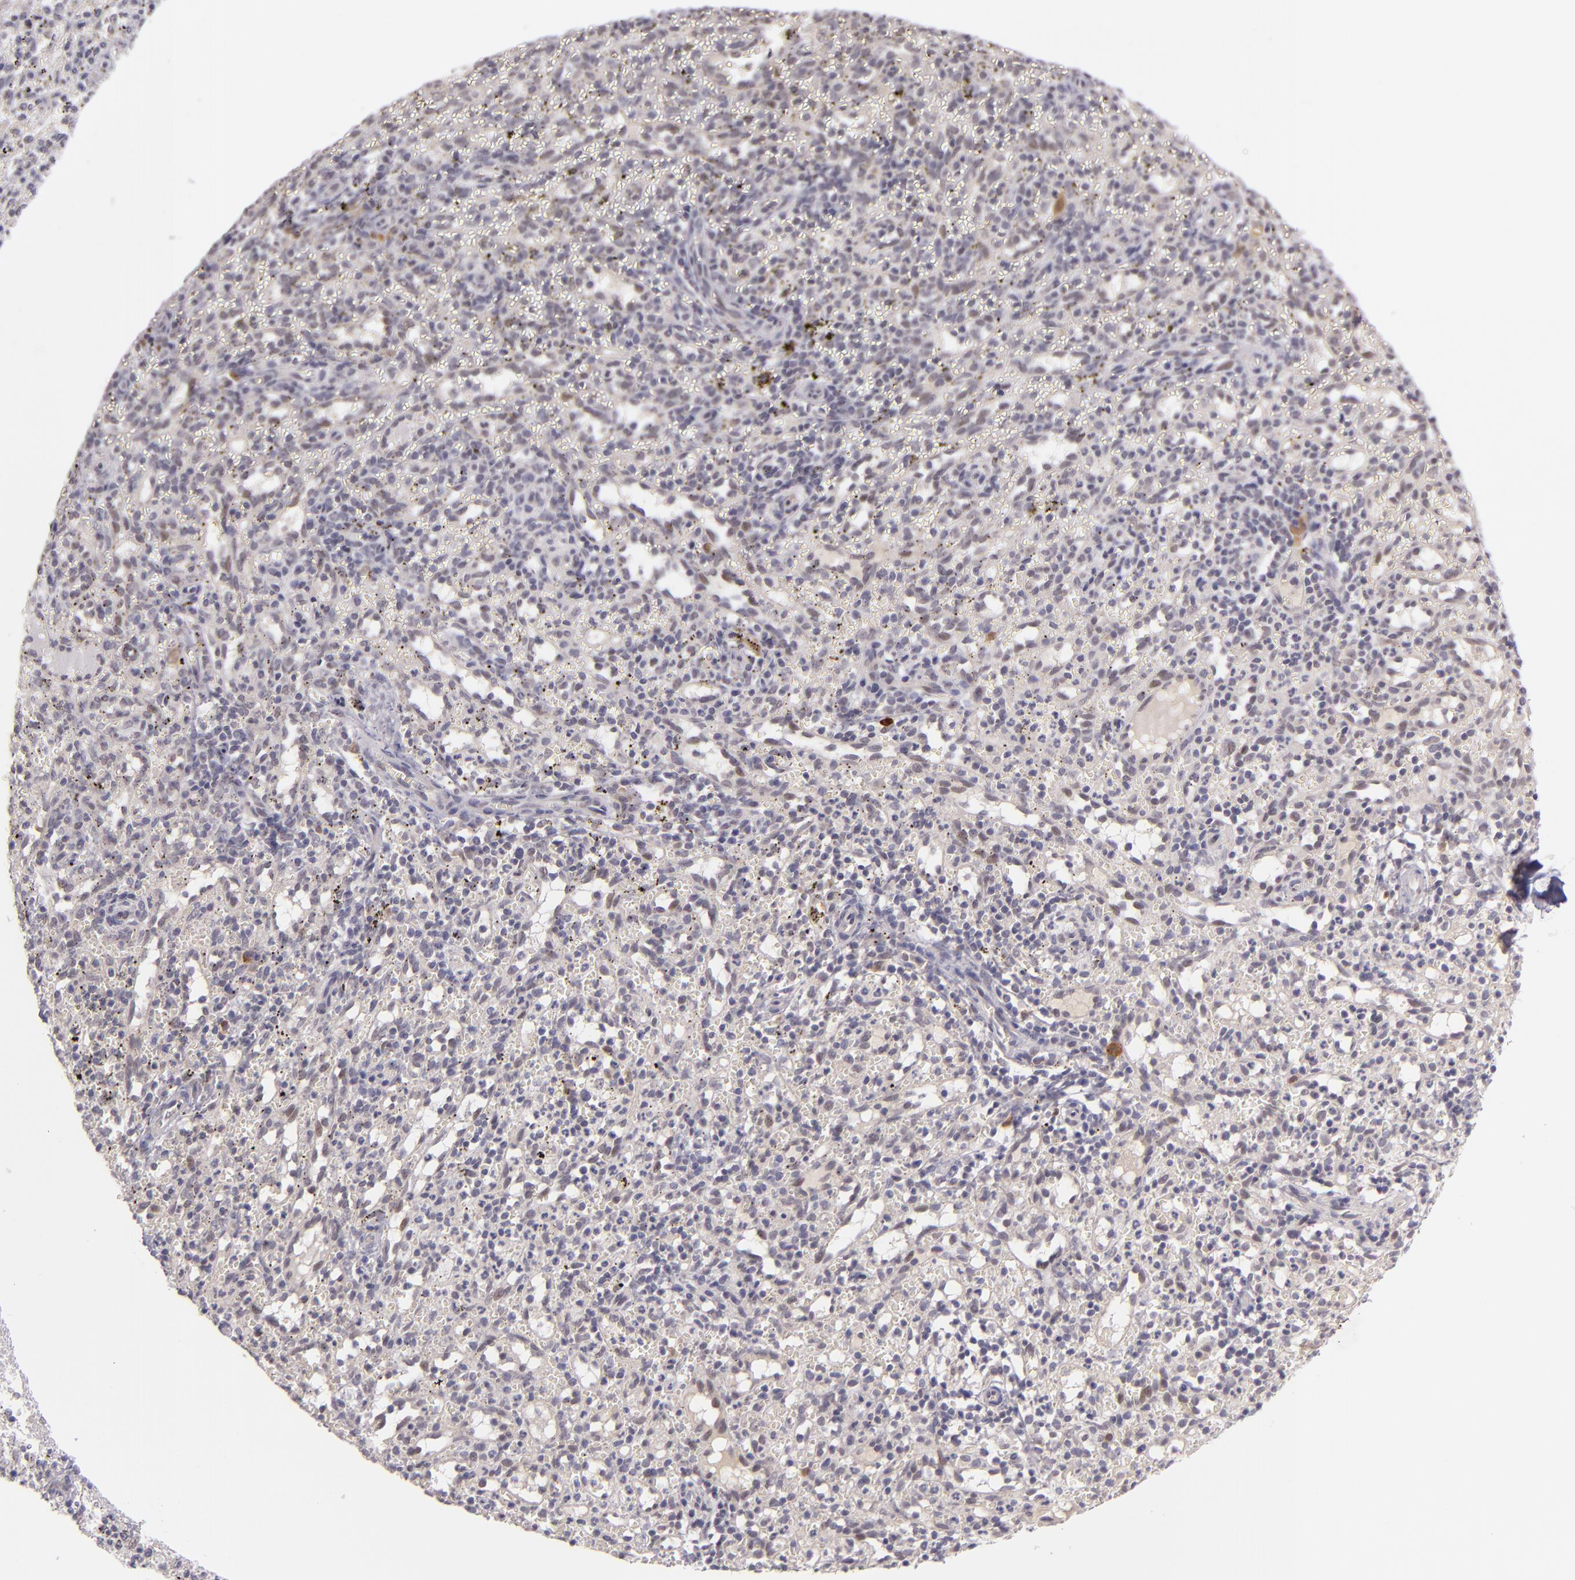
{"staining": {"intensity": "negative", "quantity": "none", "location": "none"}, "tissue": "spleen", "cell_type": "Cells in red pulp", "image_type": "normal", "snomed": [{"axis": "morphology", "description": "Normal tissue, NOS"}, {"axis": "topography", "description": "Spleen"}], "caption": "DAB immunohistochemical staining of unremarkable human spleen reveals no significant expression in cells in red pulp.", "gene": "CSE1L", "patient": {"sex": "female", "age": 10}}